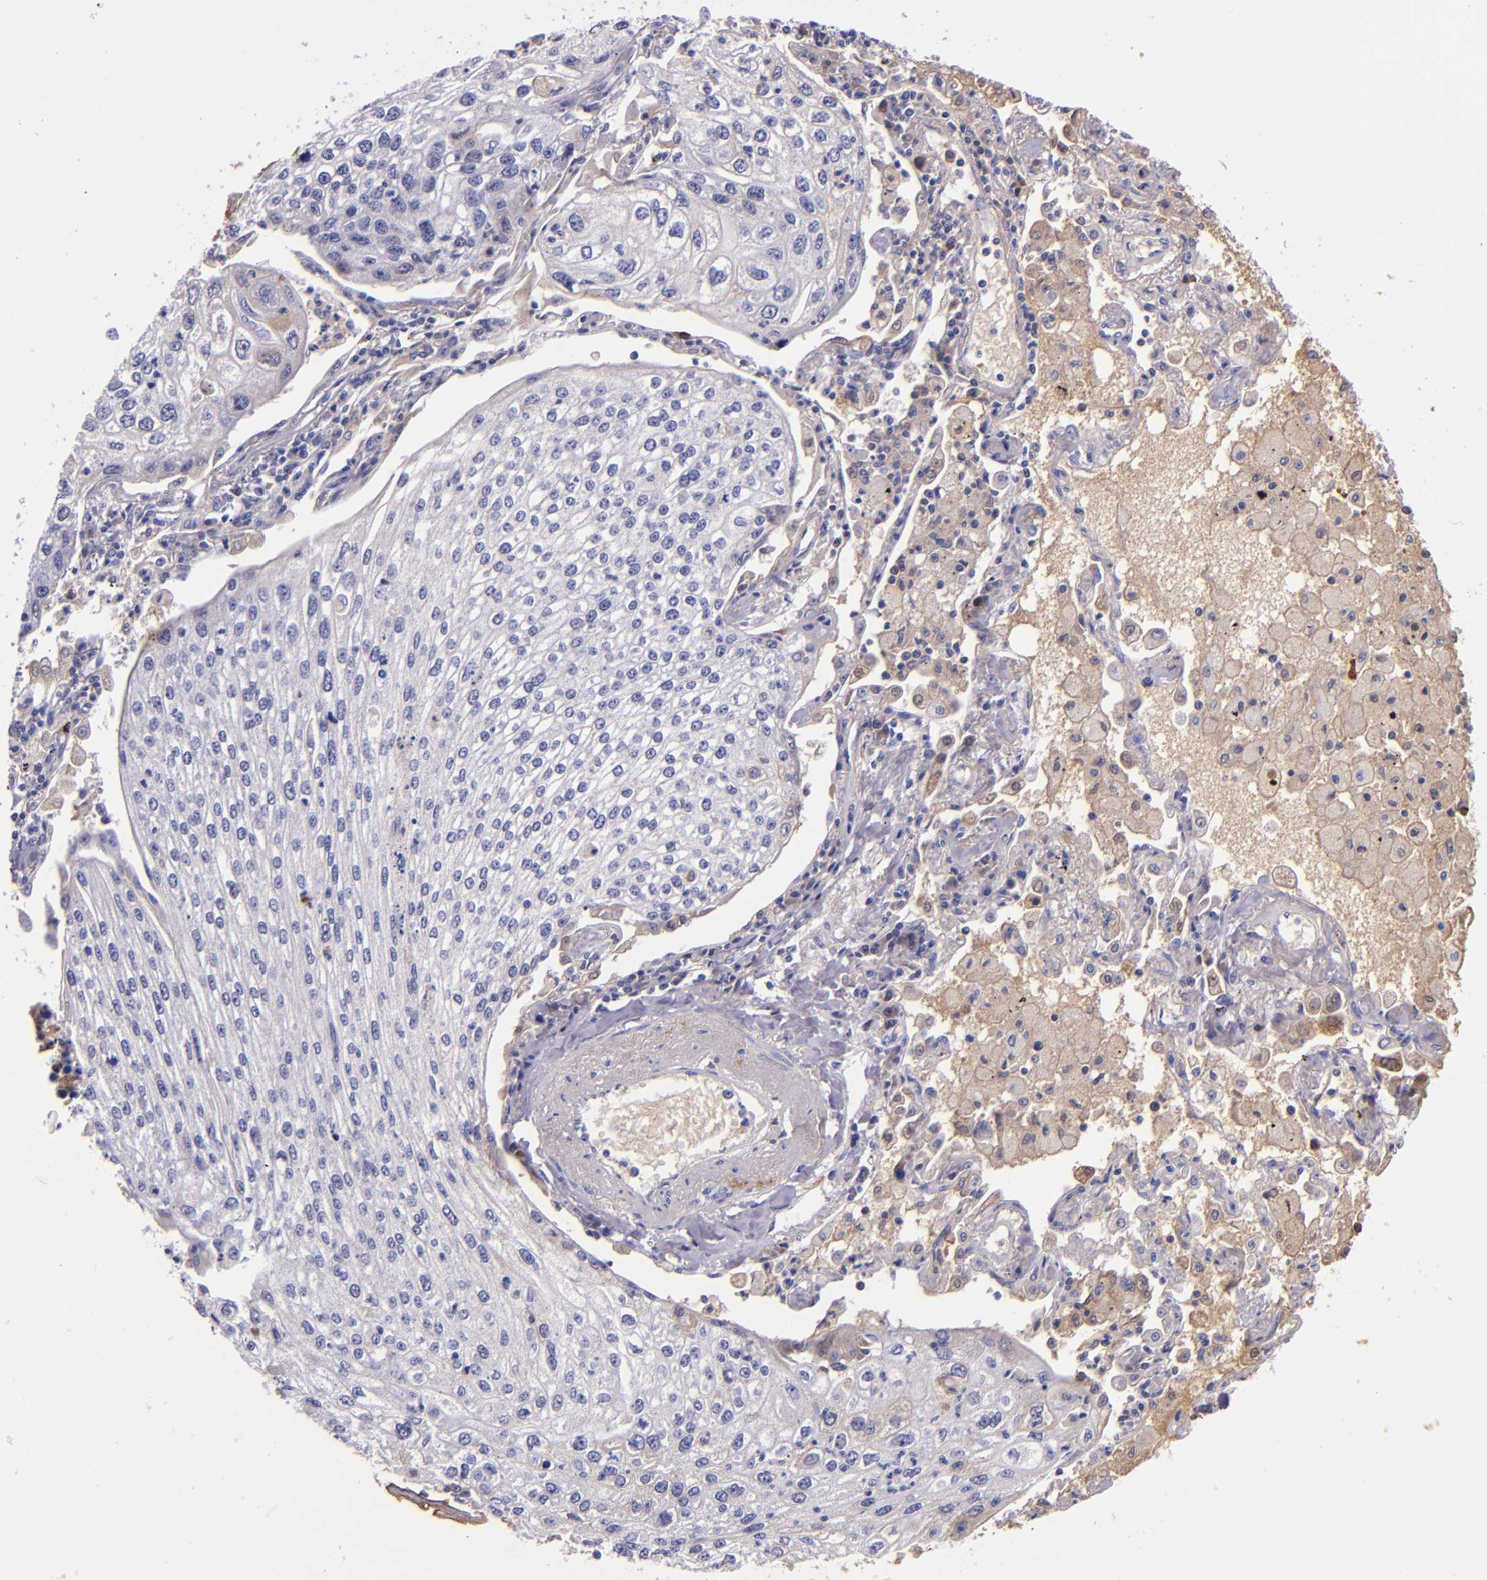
{"staining": {"intensity": "negative", "quantity": "none", "location": "none"}, "tissue": "lung cancer", "cell_type": "Tumor cells", "image_type": "cancer", "snomed": [{"axis": "morphology", "description": "Squamous cell carcinoma, NOS"}, {"axis": "topography", "description": "Lung"}], "caption": "The micrograph exhibits no significant expression in tumor cells of squamous cell carcinoma (lung). (DAB immunohistochemistry with hematoxylin counter stain).", "gene": "KNG1", "patient": {"sex": "male", "age": 75}}